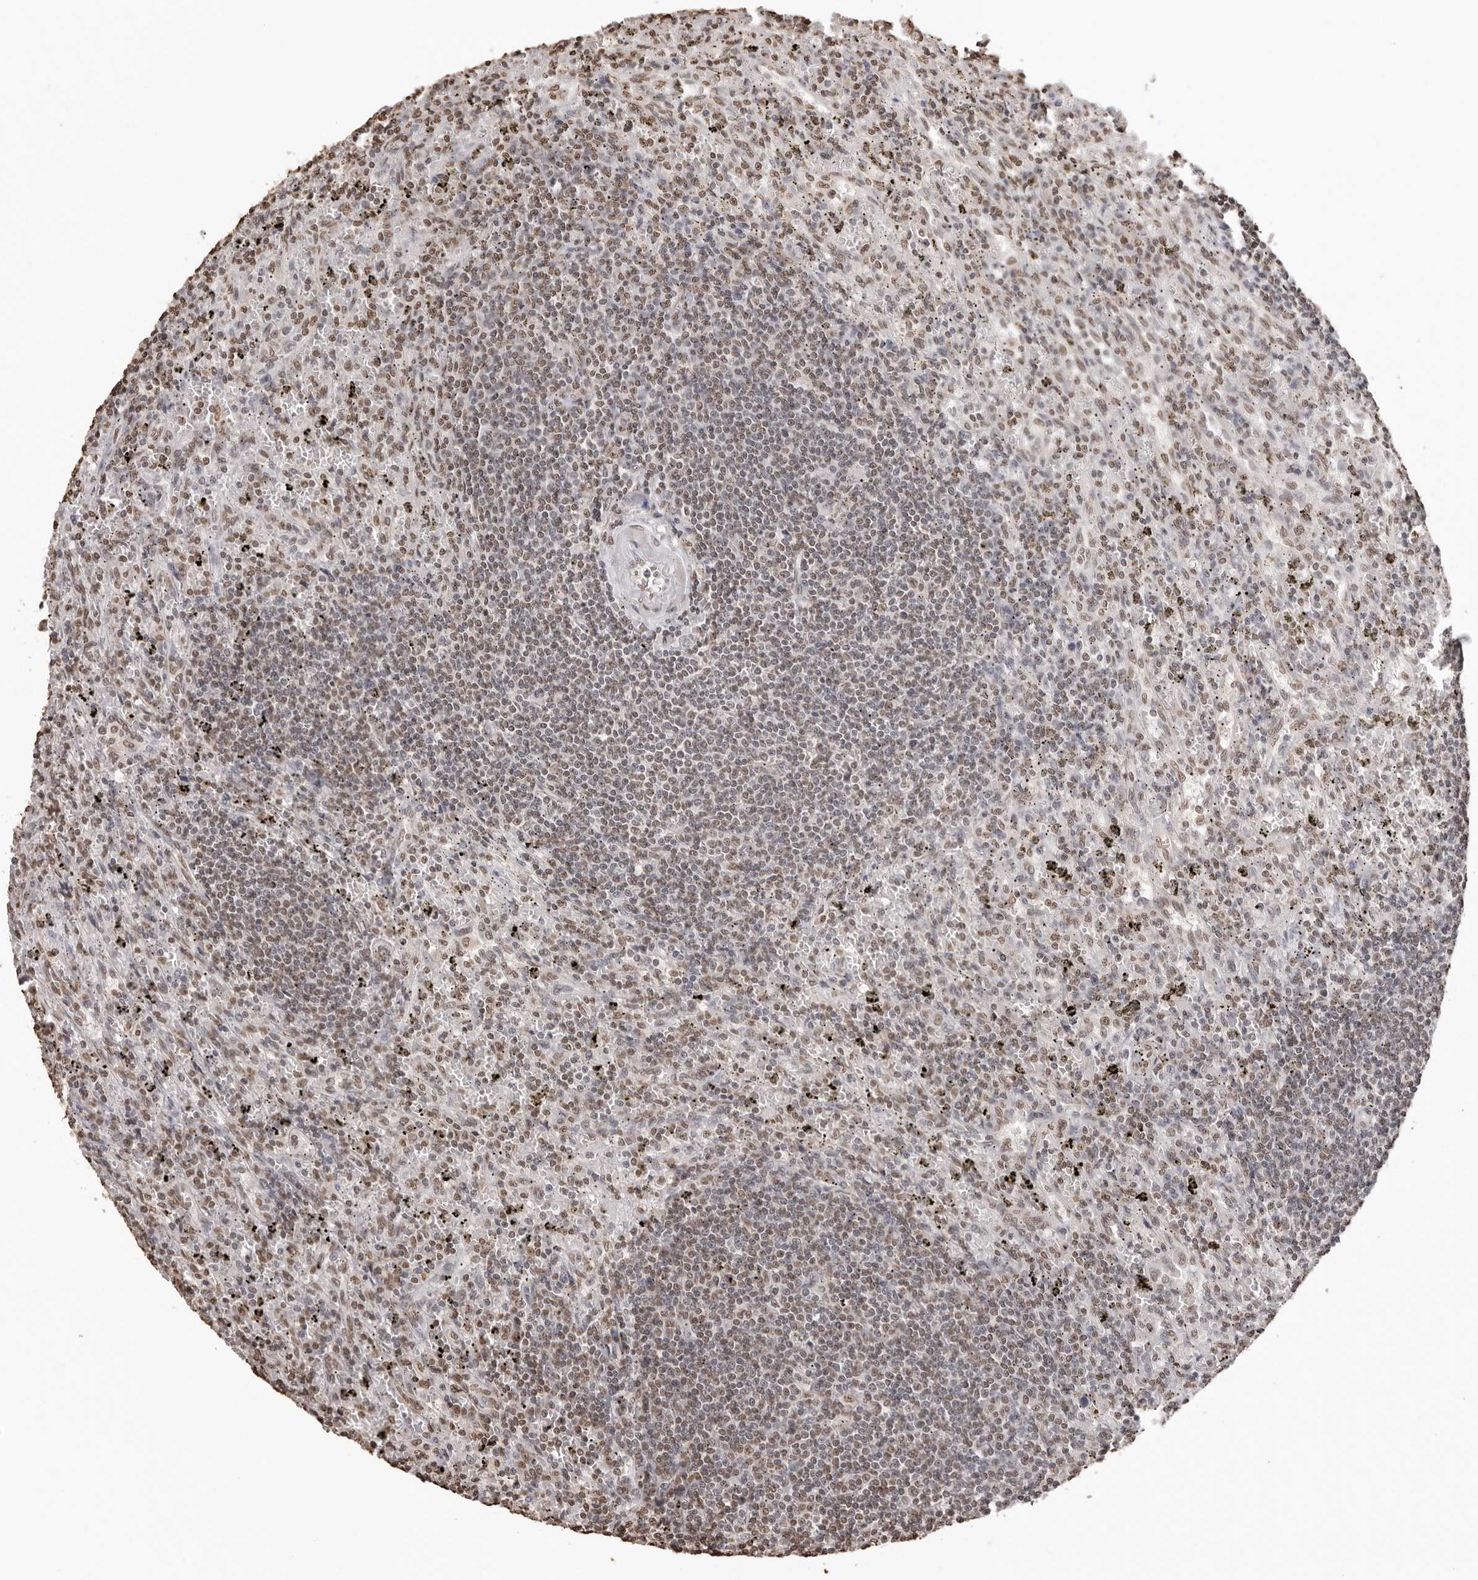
{"staining": {"intensity": "moderate", "quantity": "25%-75%", "location": "nuclear"}, "tissue": "lymphoma", "cell_type": "Tumor cells", "image_type": "cancer", "snomed": [{"axis": "morphology", "description": "Malignant lymphoma, non-Hodgkin's type, Low grade"}, {"axis": "topography", "description": "Spleen"}], "caption": "Lymphoma stained with IHC demonstrates moderate nuclear staining in about 25%-75% of tumor cells. (DAB (3,3'-diaminobenzidine) IHC with brightfield microscopy, high magnification).", "gene": "OLIG3", "patient": {"sex": "male", "age": 76}}